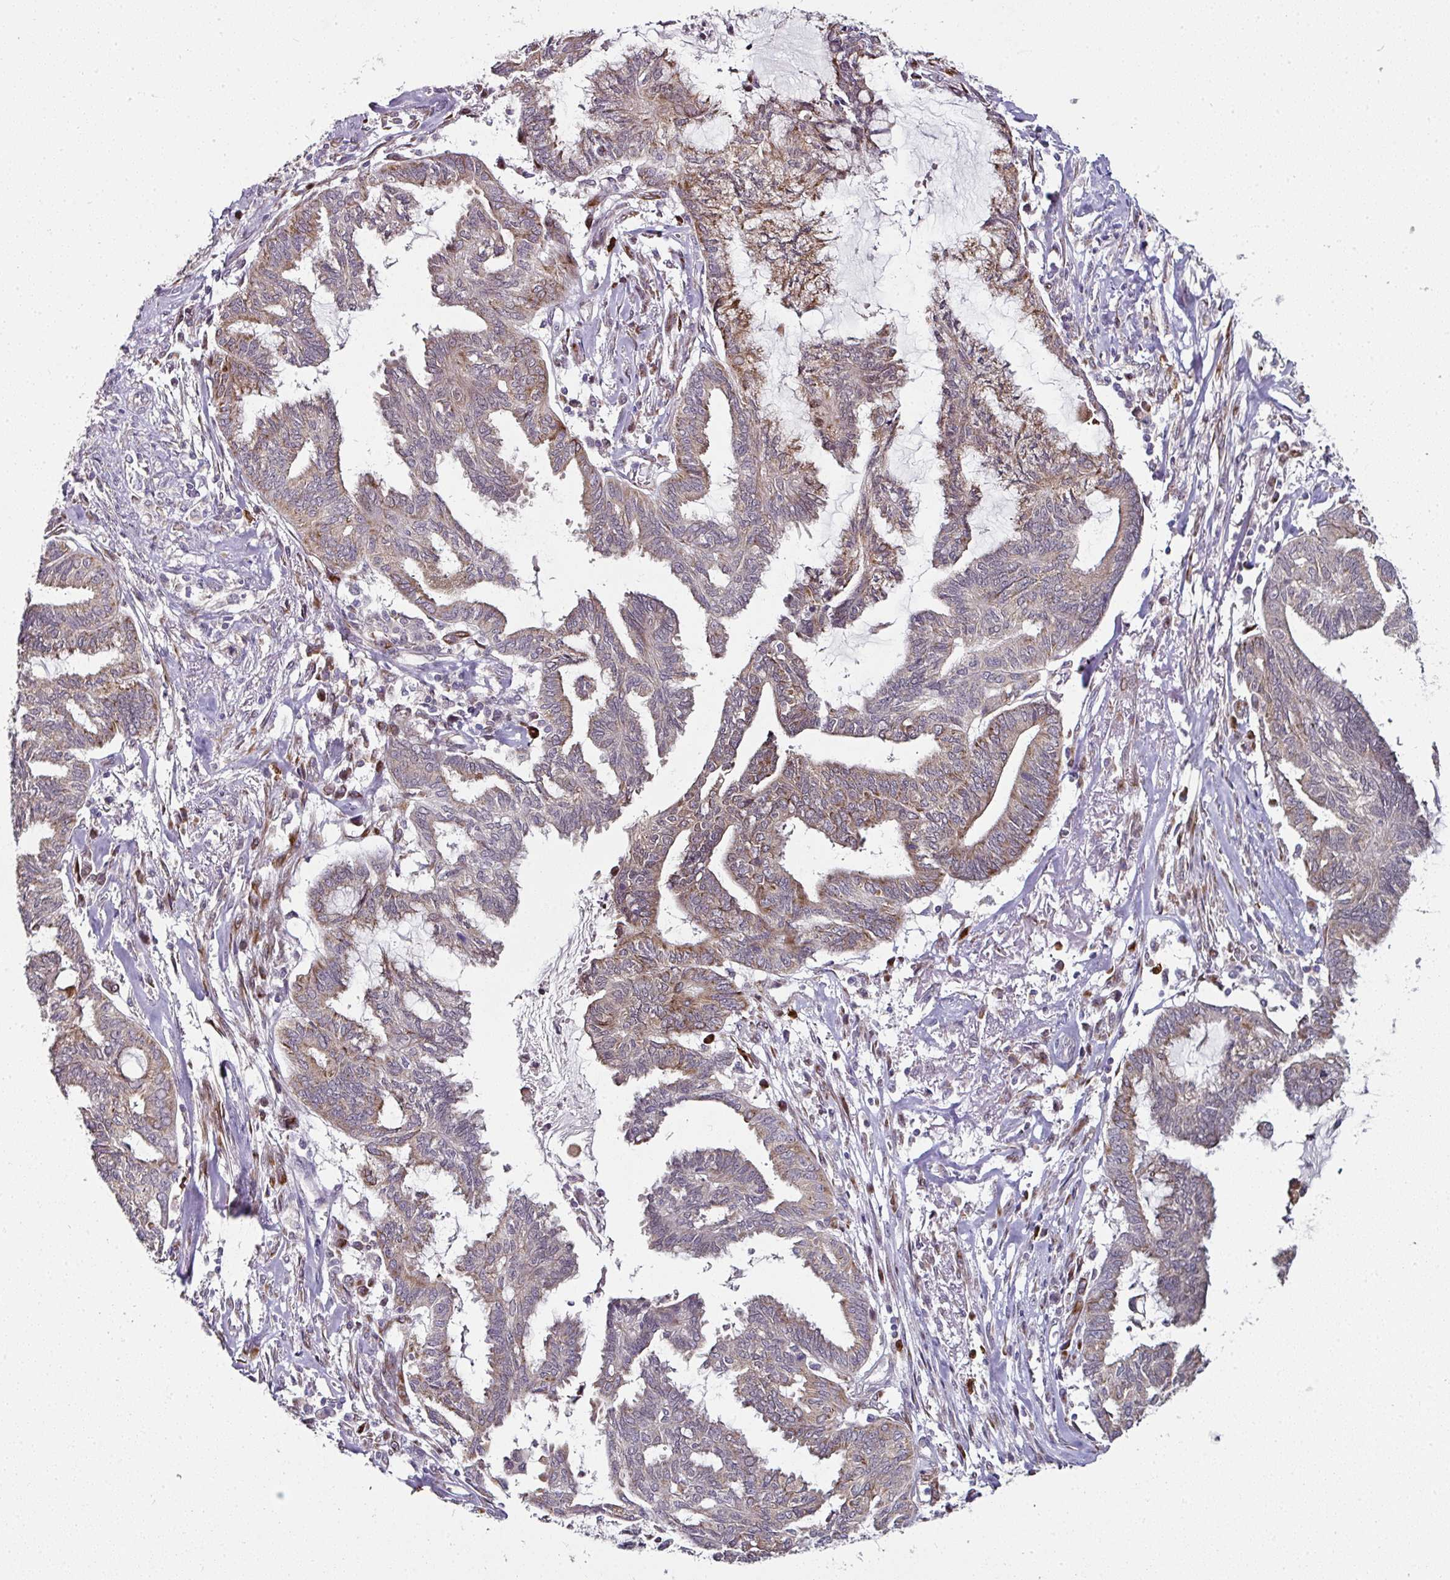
{"staining": {"intensity": "weak", "quantity": ">75%", "location": "cytoplasmic/membranous"}, "tissue": "endometrial cancer", "cell_type": "Tumor cells", "image_type": "cancer", "snomed": [{"axis": "morphology", "description": "Adenocarcinoma, NOS"}, {"axis": "topography", "description": "Endometrium"}], "caption": "This micrograph exhibits adenocarcinoma (endometrial) stained with IHC to label a protein in brown. The cytoplasmic/membranous of tumor cells show weak positivity for the protein. Nuclei are counter-stained blue.", "gene": "APOLD1", "patient": {"sex": "female", "age": 86}}